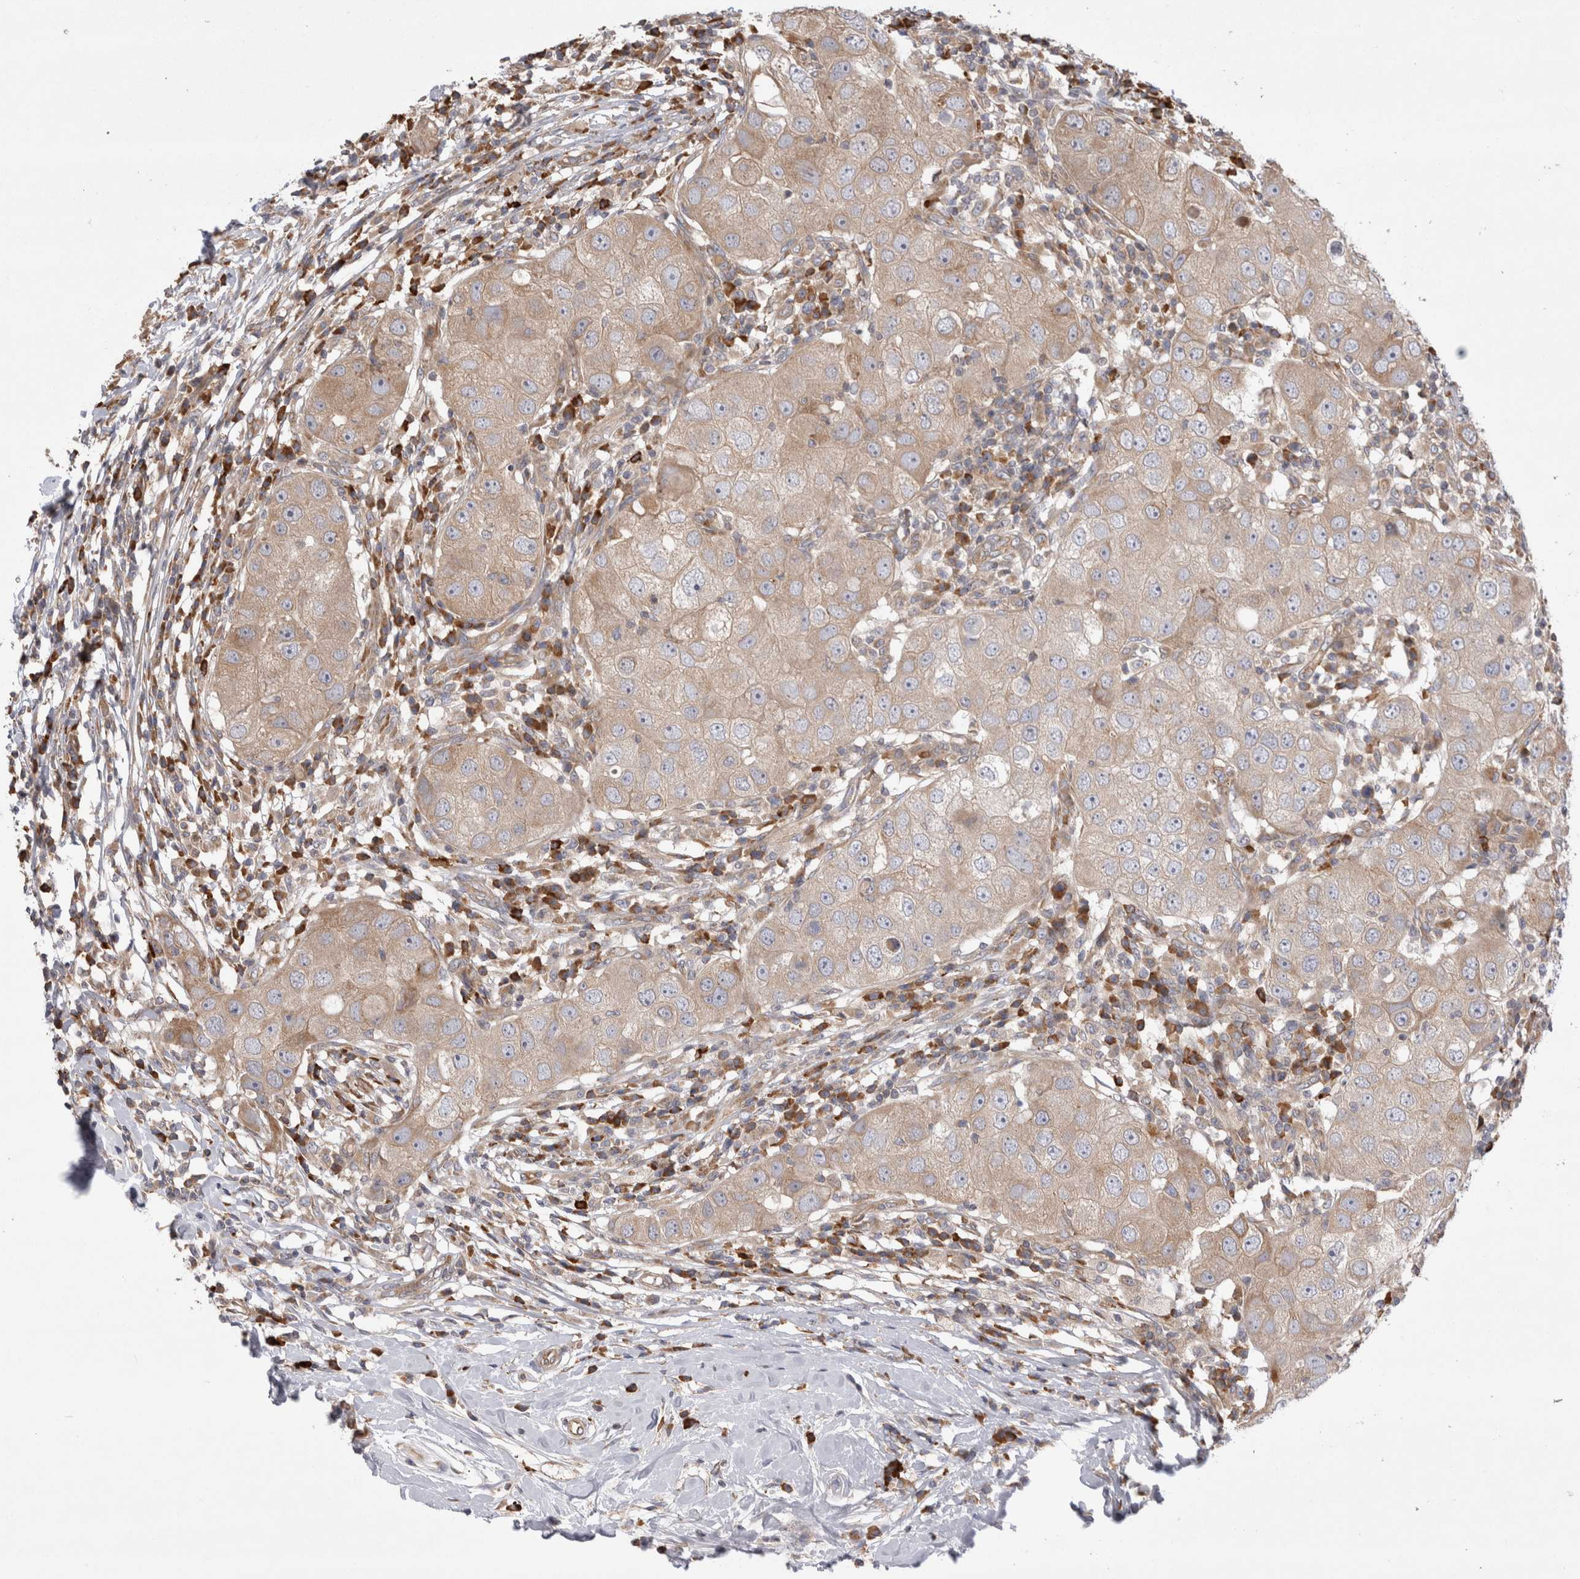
{"staining": {"intensity": "moderate", "quantity": "25%-75%", "location": "cytoplasmic/membranous"}, "tissue": "breast cancer", "cell_type": "Tumor cells", "image_type": "cancer", "snomed": [{"axis": "morphology", "description": "Duct carcinoma"}, {"axis": "topography", "description": "Breast"}], "caption": "Immunohistochemistry (IHC) (DAB (3,3'-diaminobenzidine)) staining of breast infiltrating ductal carcinoma shows moderate cytoplasmic/membranous protein expression in about 25%-75% of tumor cells. Nuclei are stained in blue.", "gene": "PDCD10", "patient": {"sex": "female", "age": 27}}